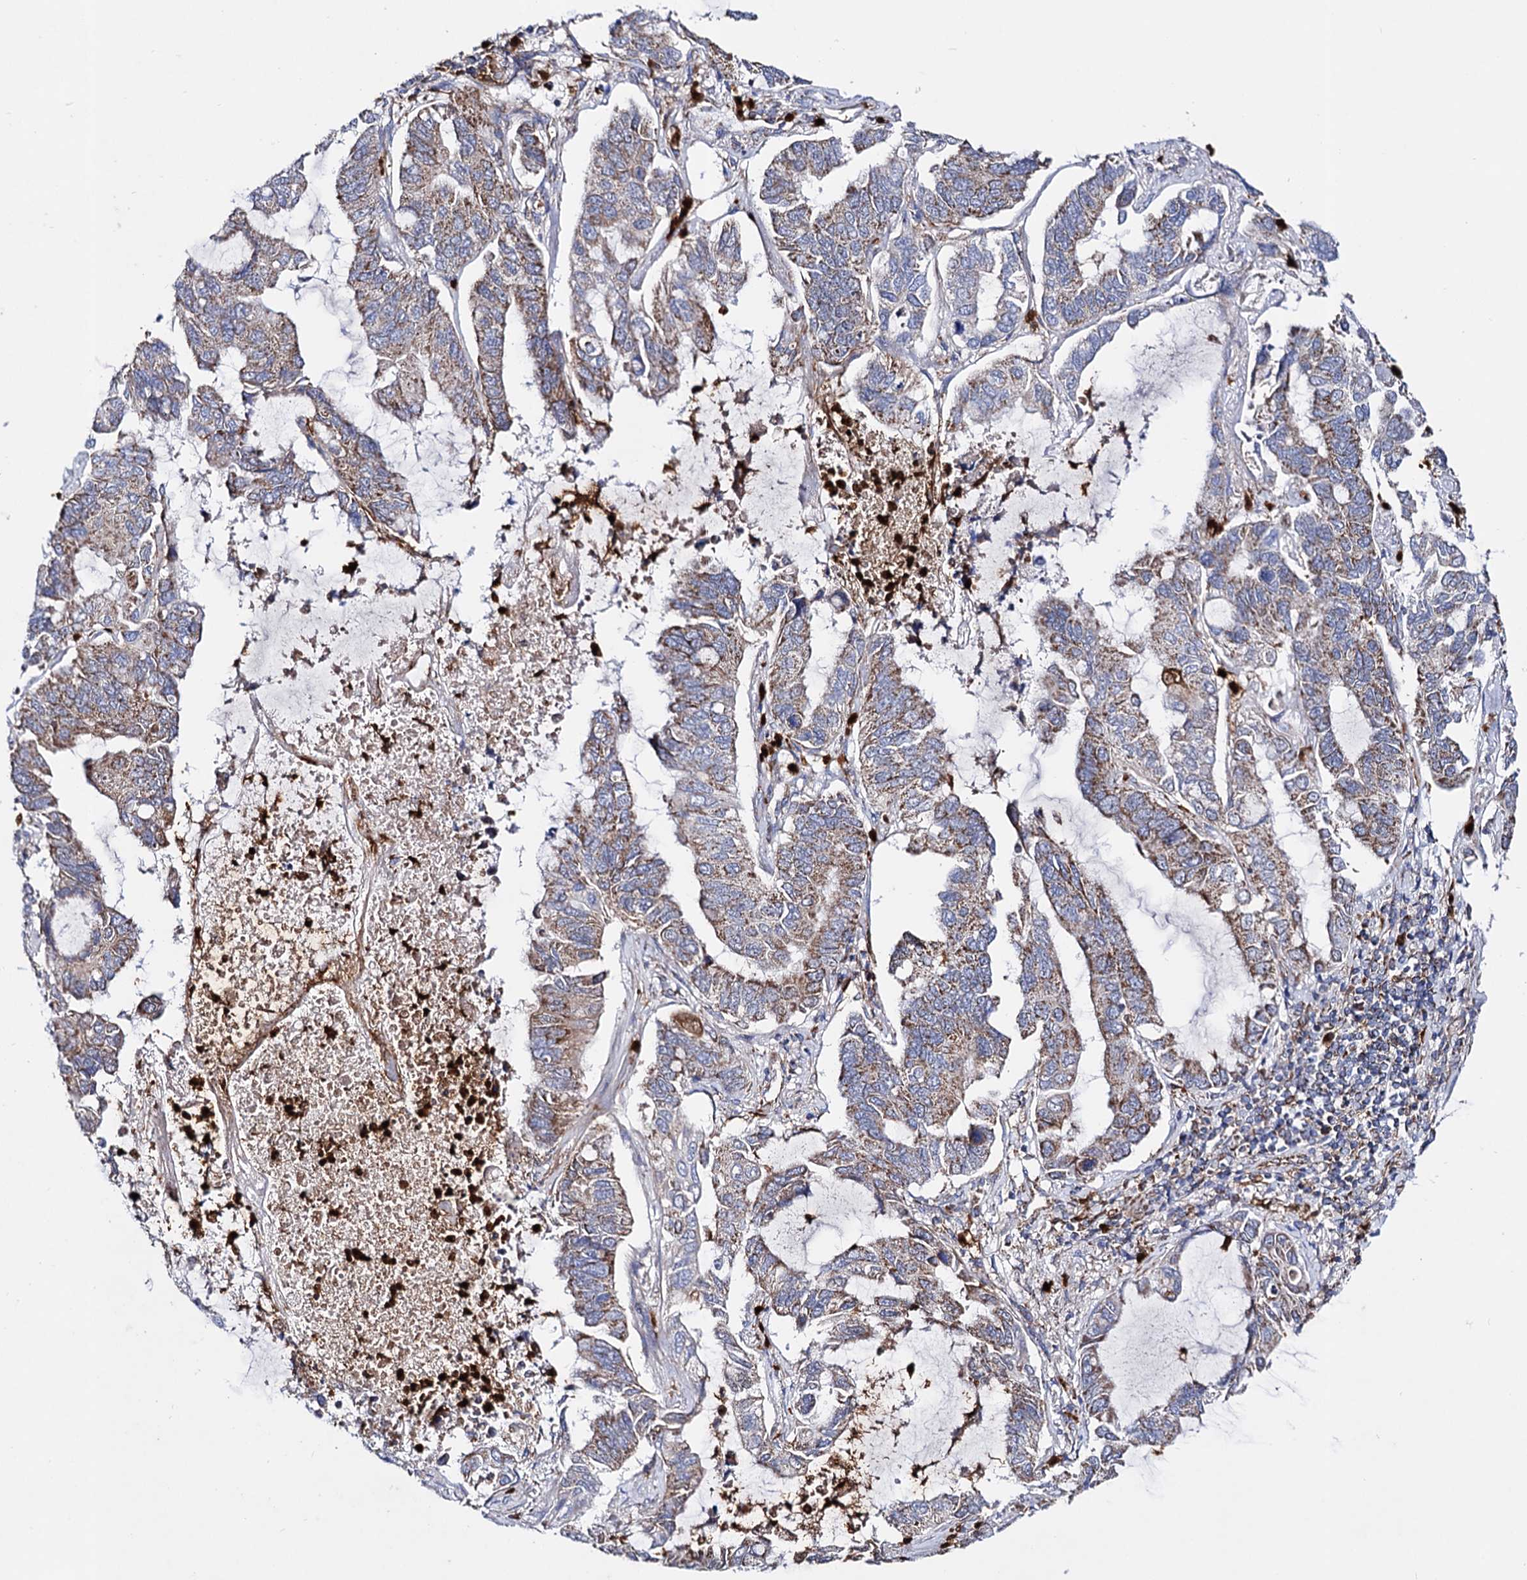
{"staining": {"intensity": "weak", "quantity": "25%-75%", "location": "cytoplasmic/membranous"}, "tissue": "lung cancer", "cell_type": "Tumor cells", "image_type": "cancer", "snomed": [{"axis": "morphology", "description": "Adenocarcinoma, NOS"}, {"axis": "topography", "description": "Lung"}], "caption": "This is a micrograph of immunohistochemistry staining of lung cancer, which shows weak staining in the cytoplasmic/membranous of tumor cells.", "gene": "ACAD9", "patient": {"sex": "male", "age": 64}}